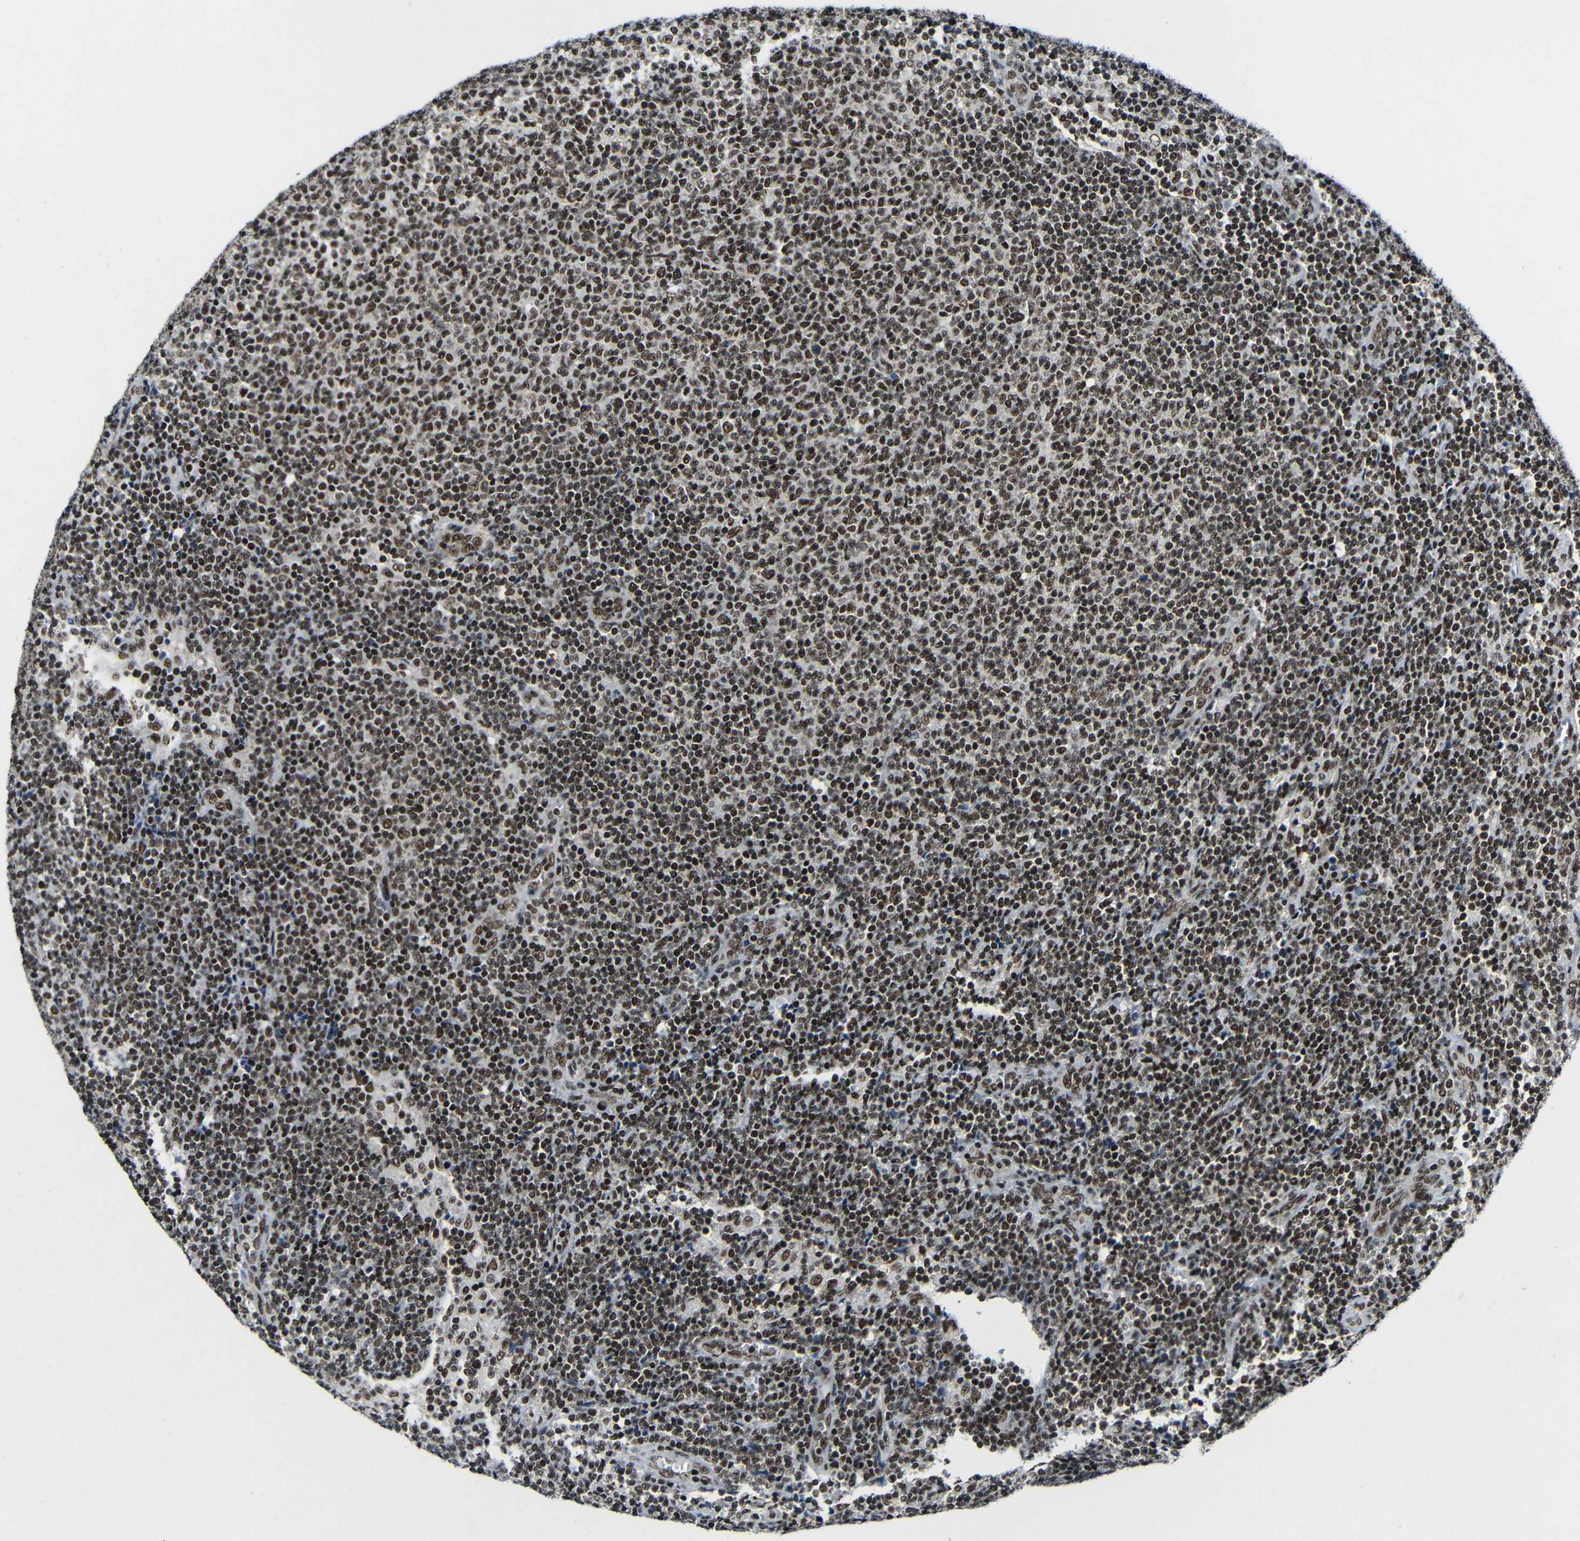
{"staining": {"intensity": "strong", "quantity": ">75%", "location": "nuclear"}, "tissue": "lymphoma", "cell_type": "Tumor cells", "image_type": "cancer", "snomed": [{"axis": "morphology", "description": "Malignant lymphoma, non-Hodgkin's type, Low grade"}, {"axis": "topography", "description": "Lymph node"}], "caption": "Protein analysis of malignant lymphoma, non-Hodgkin's type (low-grade) tissue demonstrates strong nuclear staining in approximately >75% of tumor cells. The protein is shown in brown color, while the nuclei are stained blue.", "gene": "PTBP1", "patient": {"sex": "male", "age": 66}}